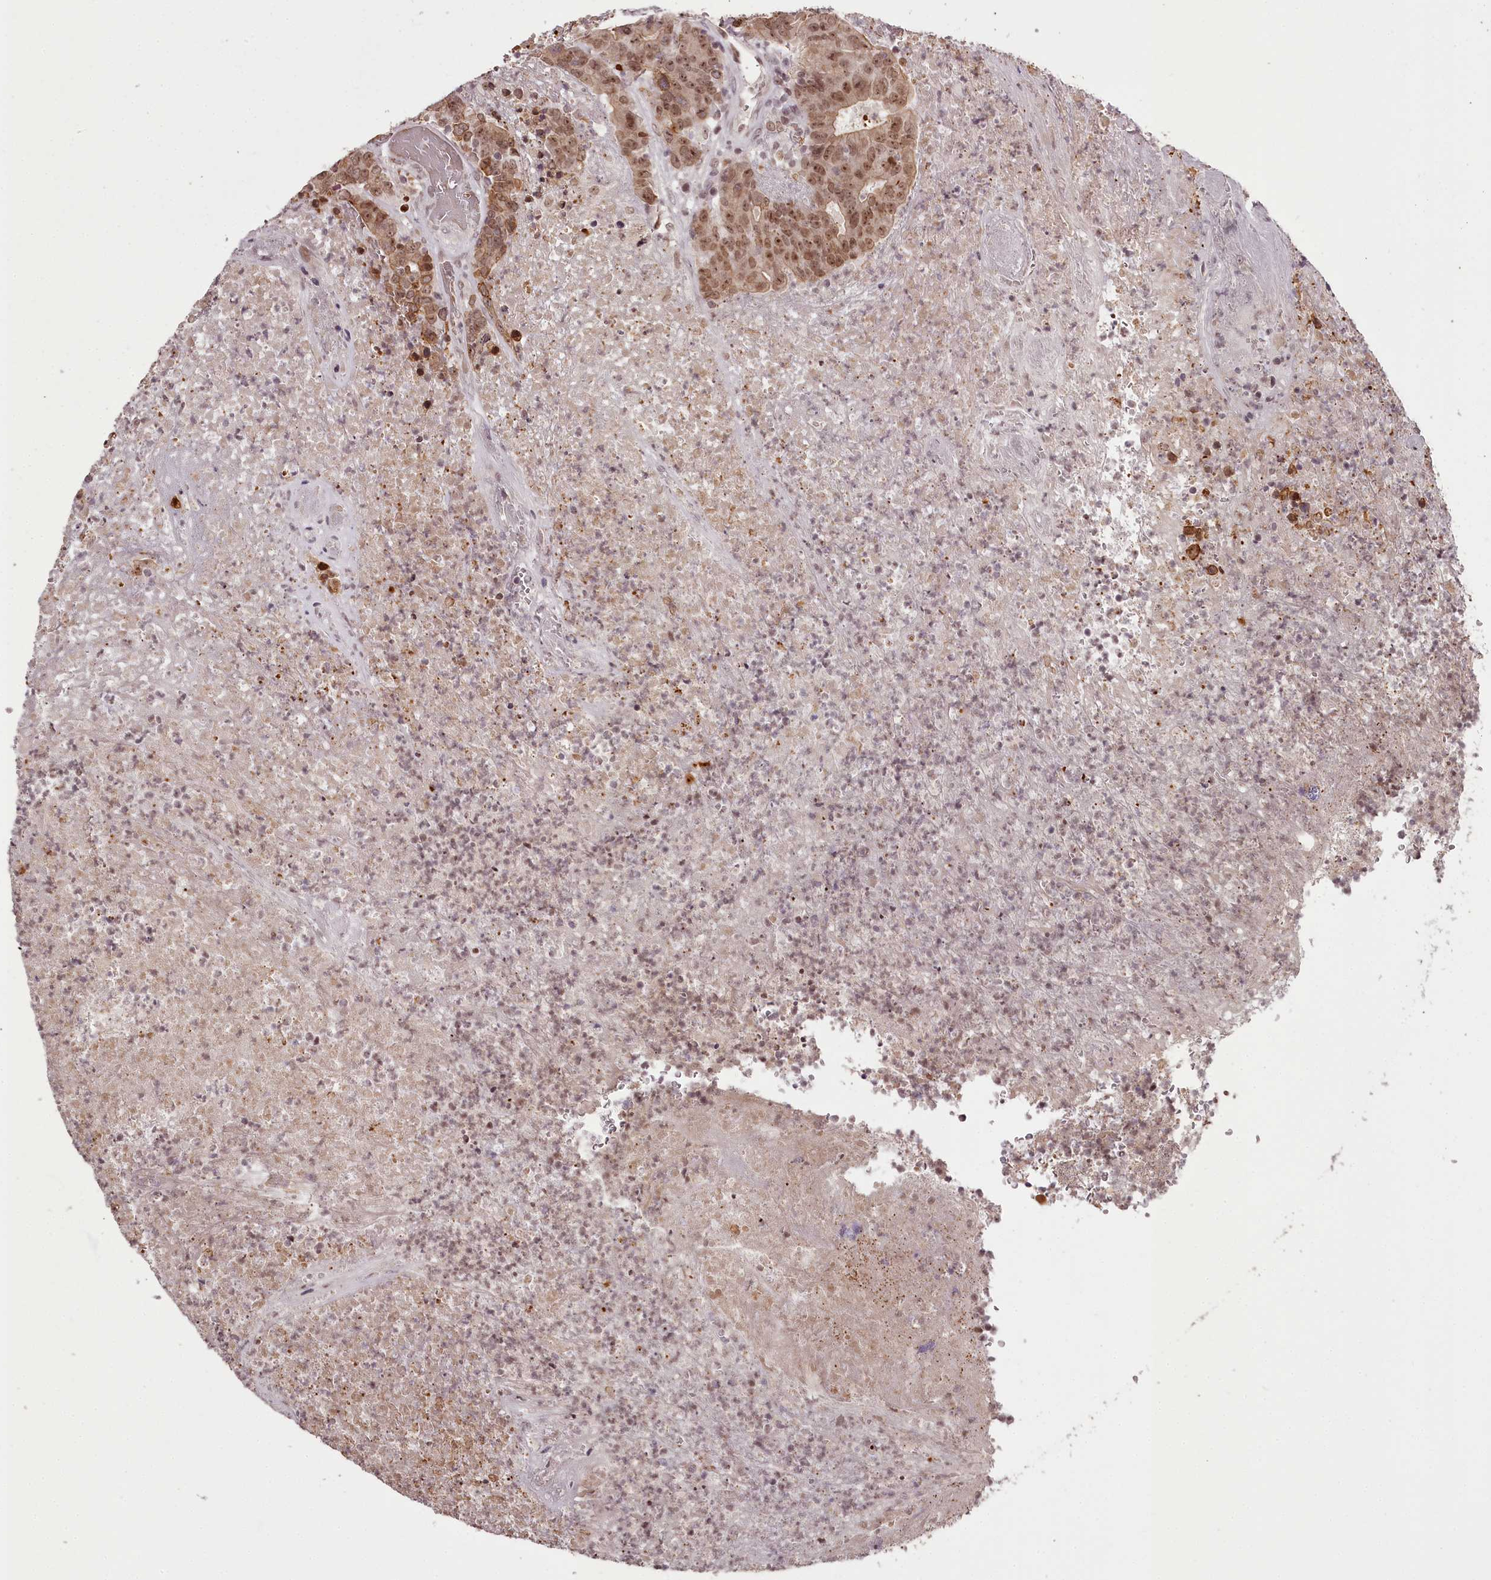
{"staining": {"intensity": "moderate", "quantity": ">75%", "location": "nuclear"}, "tissue": "colorectal cancer", "cell_type": "Tumor cells", "image_type": "cancer", "snomed": [{"axis": "morphology", "description": "Adenocarcinoma, NOS"}, {"axis": "topography", "description": "Colon"}], "caption": "Protein expression analysis of human colorectal adenocarcinoma reveals moderate nuclear expression in about >75% of tumor cells.", "gene": "THYN1", "patient": {"sex": "female", "age": 75}}